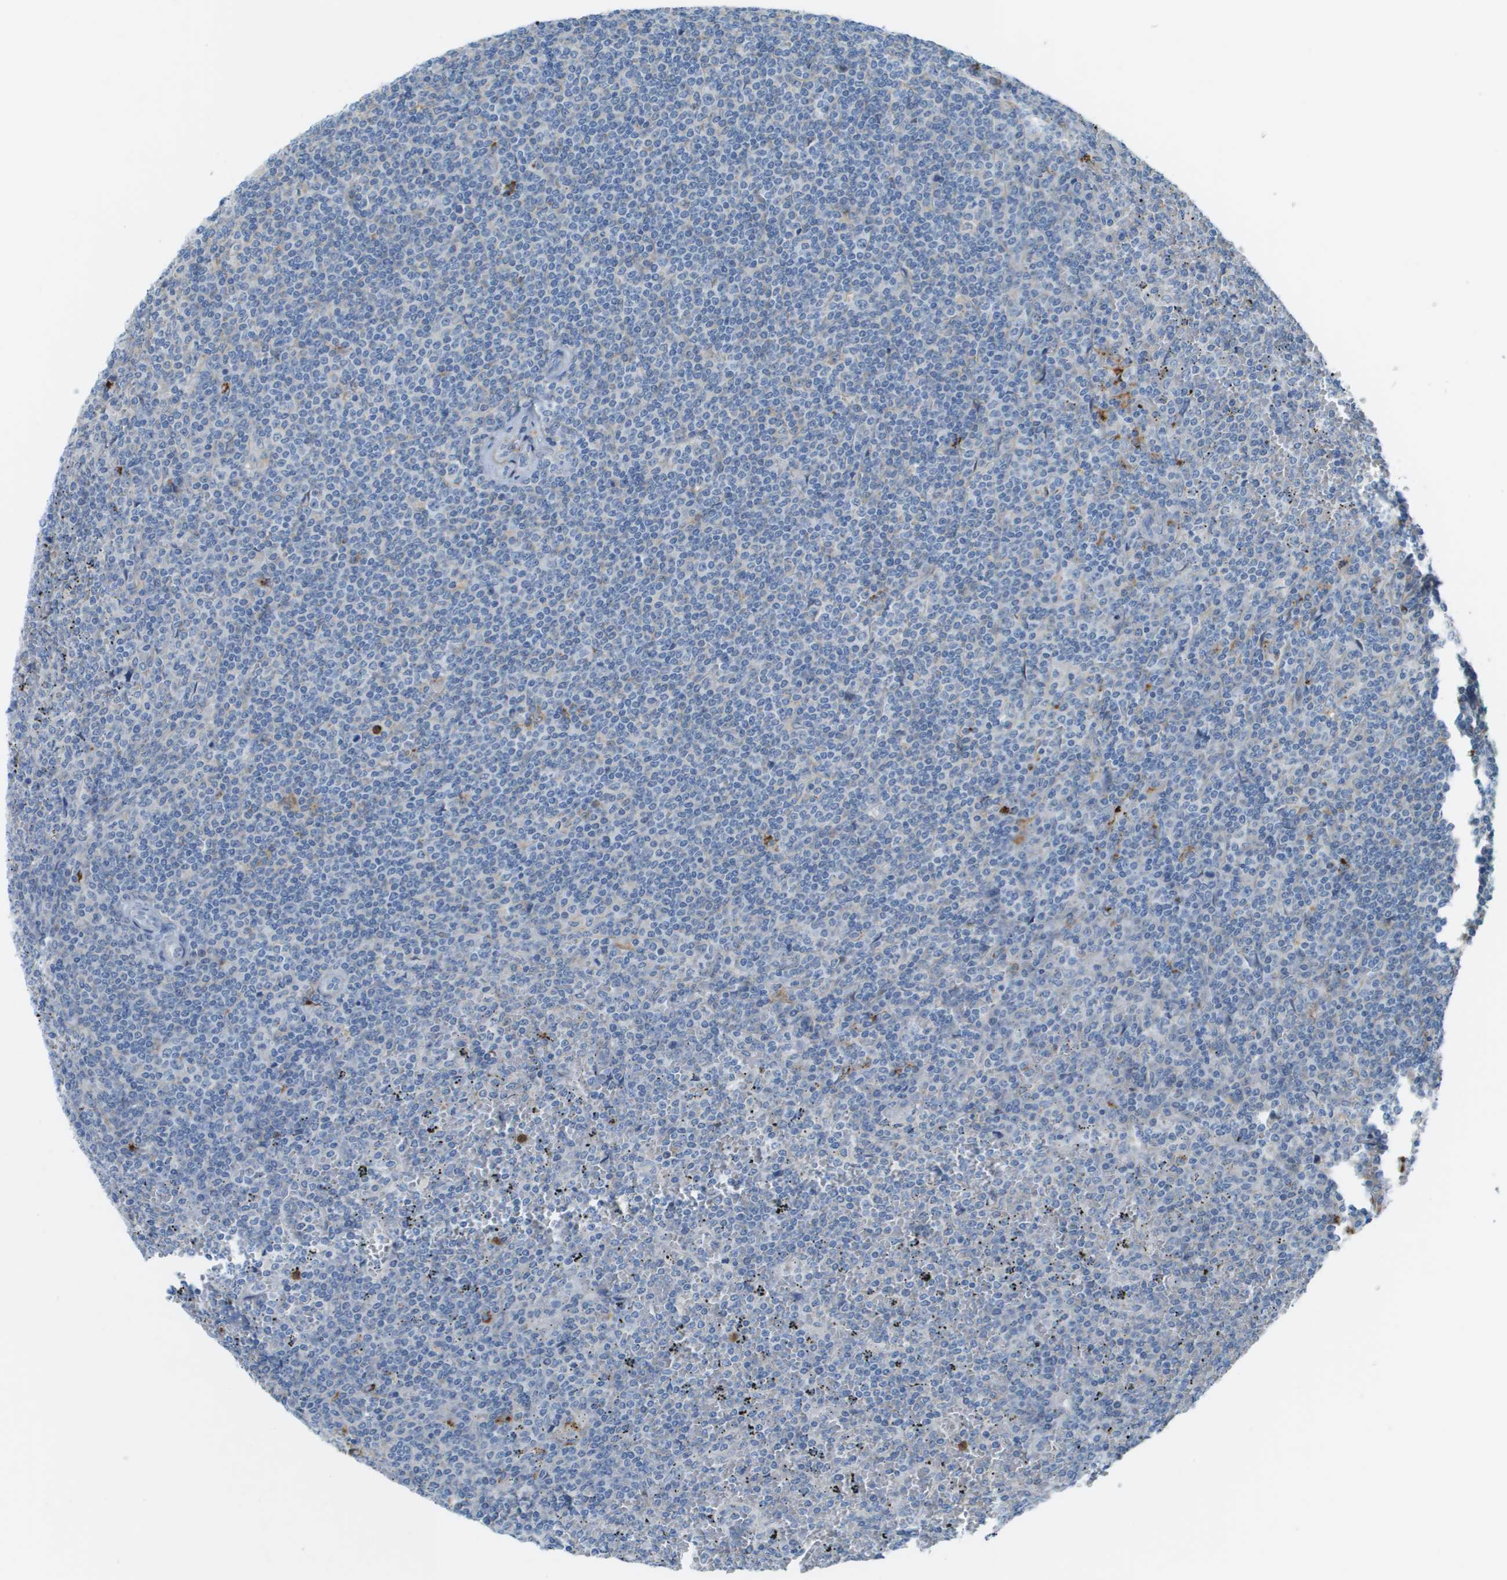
{"staining": {"intensity": "negative", "quantity": "none", "location": "none"}, "tissue": "lymphoma", "cell_type": "Tumor cells", "image_type": "cancer", "snomed": [{"axis": "morphology", "description": "Malignant lymphoma, non-Hodgkin's type, Low grade"}, {"axis": "topography", "description": "Spleen"}], "caption": "A photomicrograph of low-grade malignant lymphoma, non-Hodgkin's type stained for a protein shows no brown staining in tumor cells. (DAB immunohistochemistry with hematoxylin counter stain).", "gene": "ZBTB43", "patient": {"sex": "female", "age": 19}}